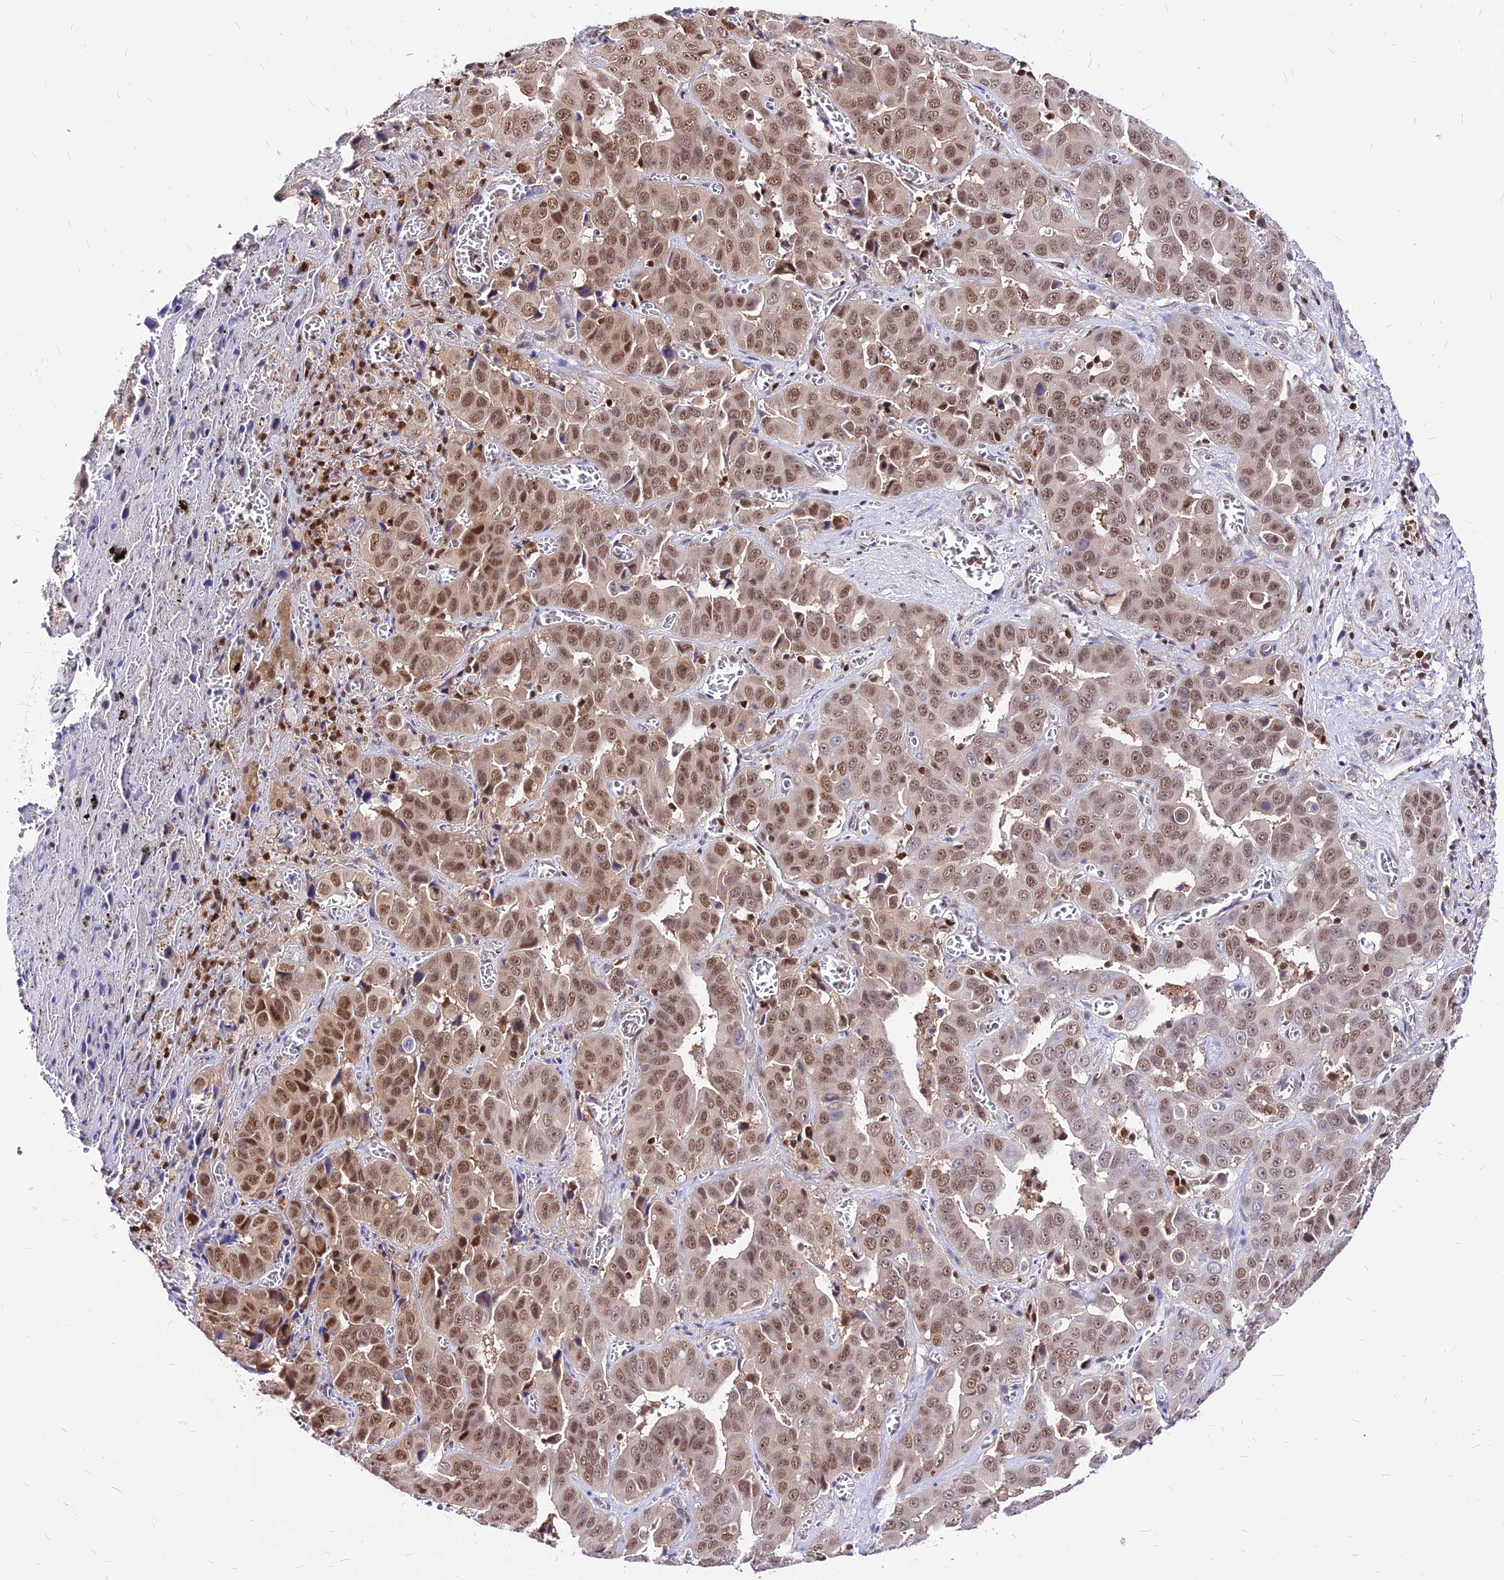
{"staining": {"intensity": "moderate", "quantity": ">75%", "location": "nuclear"}, "tissue": "liver cancer", "cell_type": "Tumor cells", "image_type": "cancer", "snomed": [{"axis": "morphology", "description": "Cholangiocarcinoma"}, {"axis": "topography", "description": "Liver"}], "caption": "Liver cancer tissue displays moderate nuclear expression in about >75% of tumor cells The staining was performed using DAB (3,3'-diaminobenzidine) to visualize the protein expression in brown, while the nuclei were stained in blue with hematoxylin (Magnification: 20x).", "gene": "PAXX", "patient": {"sex": "female", "age": 52}}